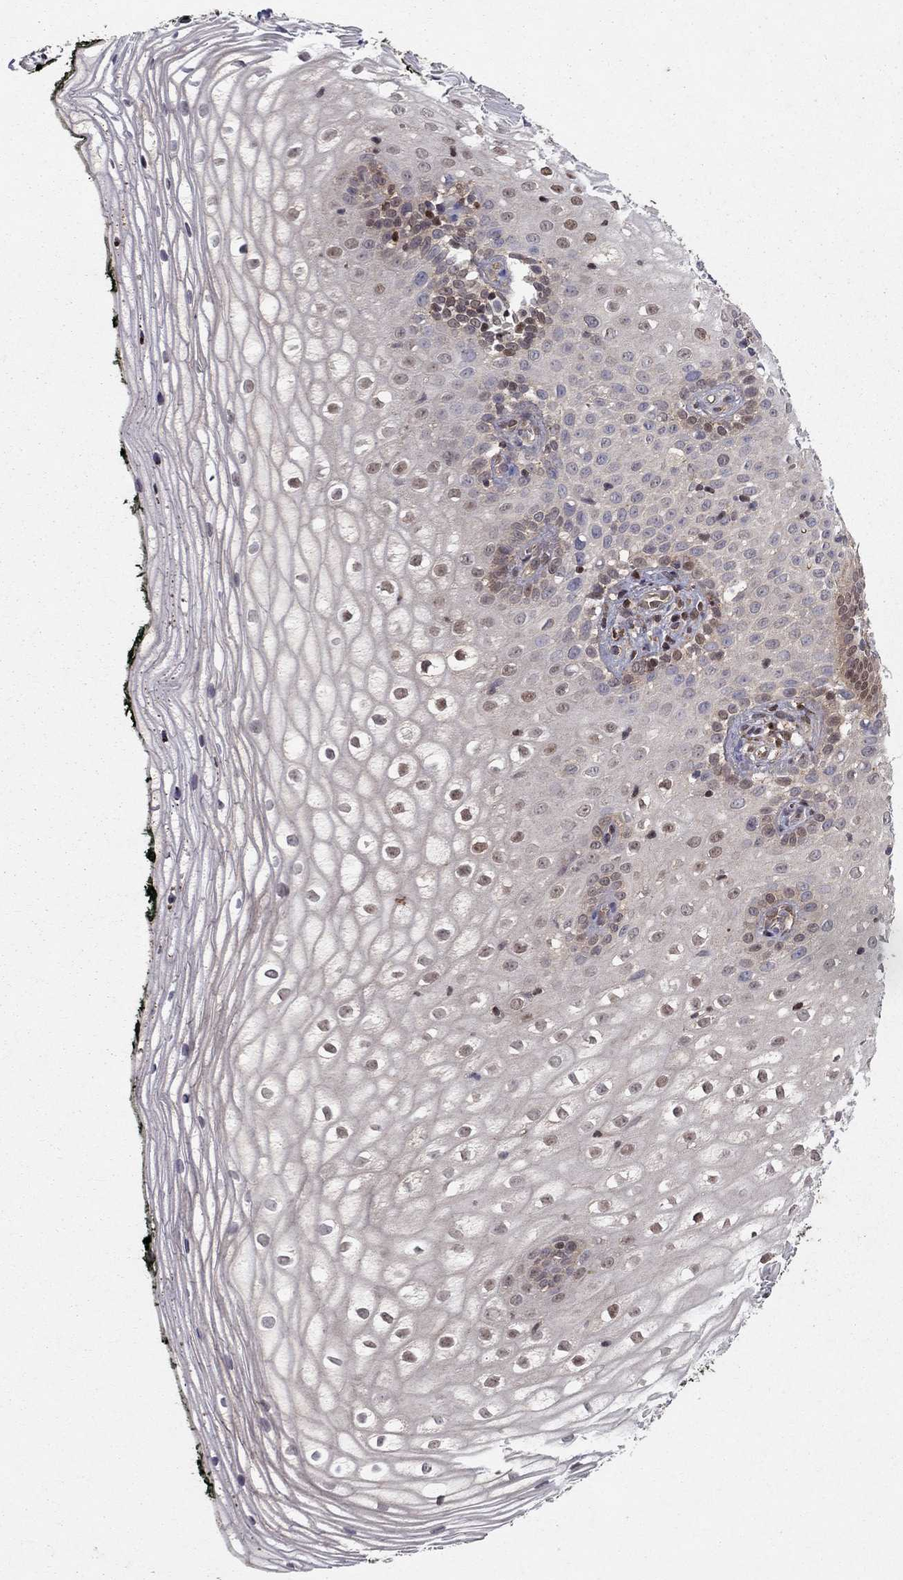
{"staining": {"intensity": "moderate", "quantity": "<25%", "location": "cytoplasmic/membranous"}, "tissue": "vagina", "cell_type": "Squamous epithelial cells", "image_type": "normal", "snomed": [{"axis": "morphology", "description": "Normal tissue, NOS"}, {"axis": "topography", "description": "Vagina"}], "caption": "Vagina stained for a protein demonstrates moderate cytoplasmic/membranous positivity in squamous epithelial cells. The staining was performed using DAB to visualize the protein expression in brown, while the nuclei were stained in blue with hematoxylin (Magnification: 20x).", "gene": "CRTC1", "patient": {"sex": "female", "age": 47}}